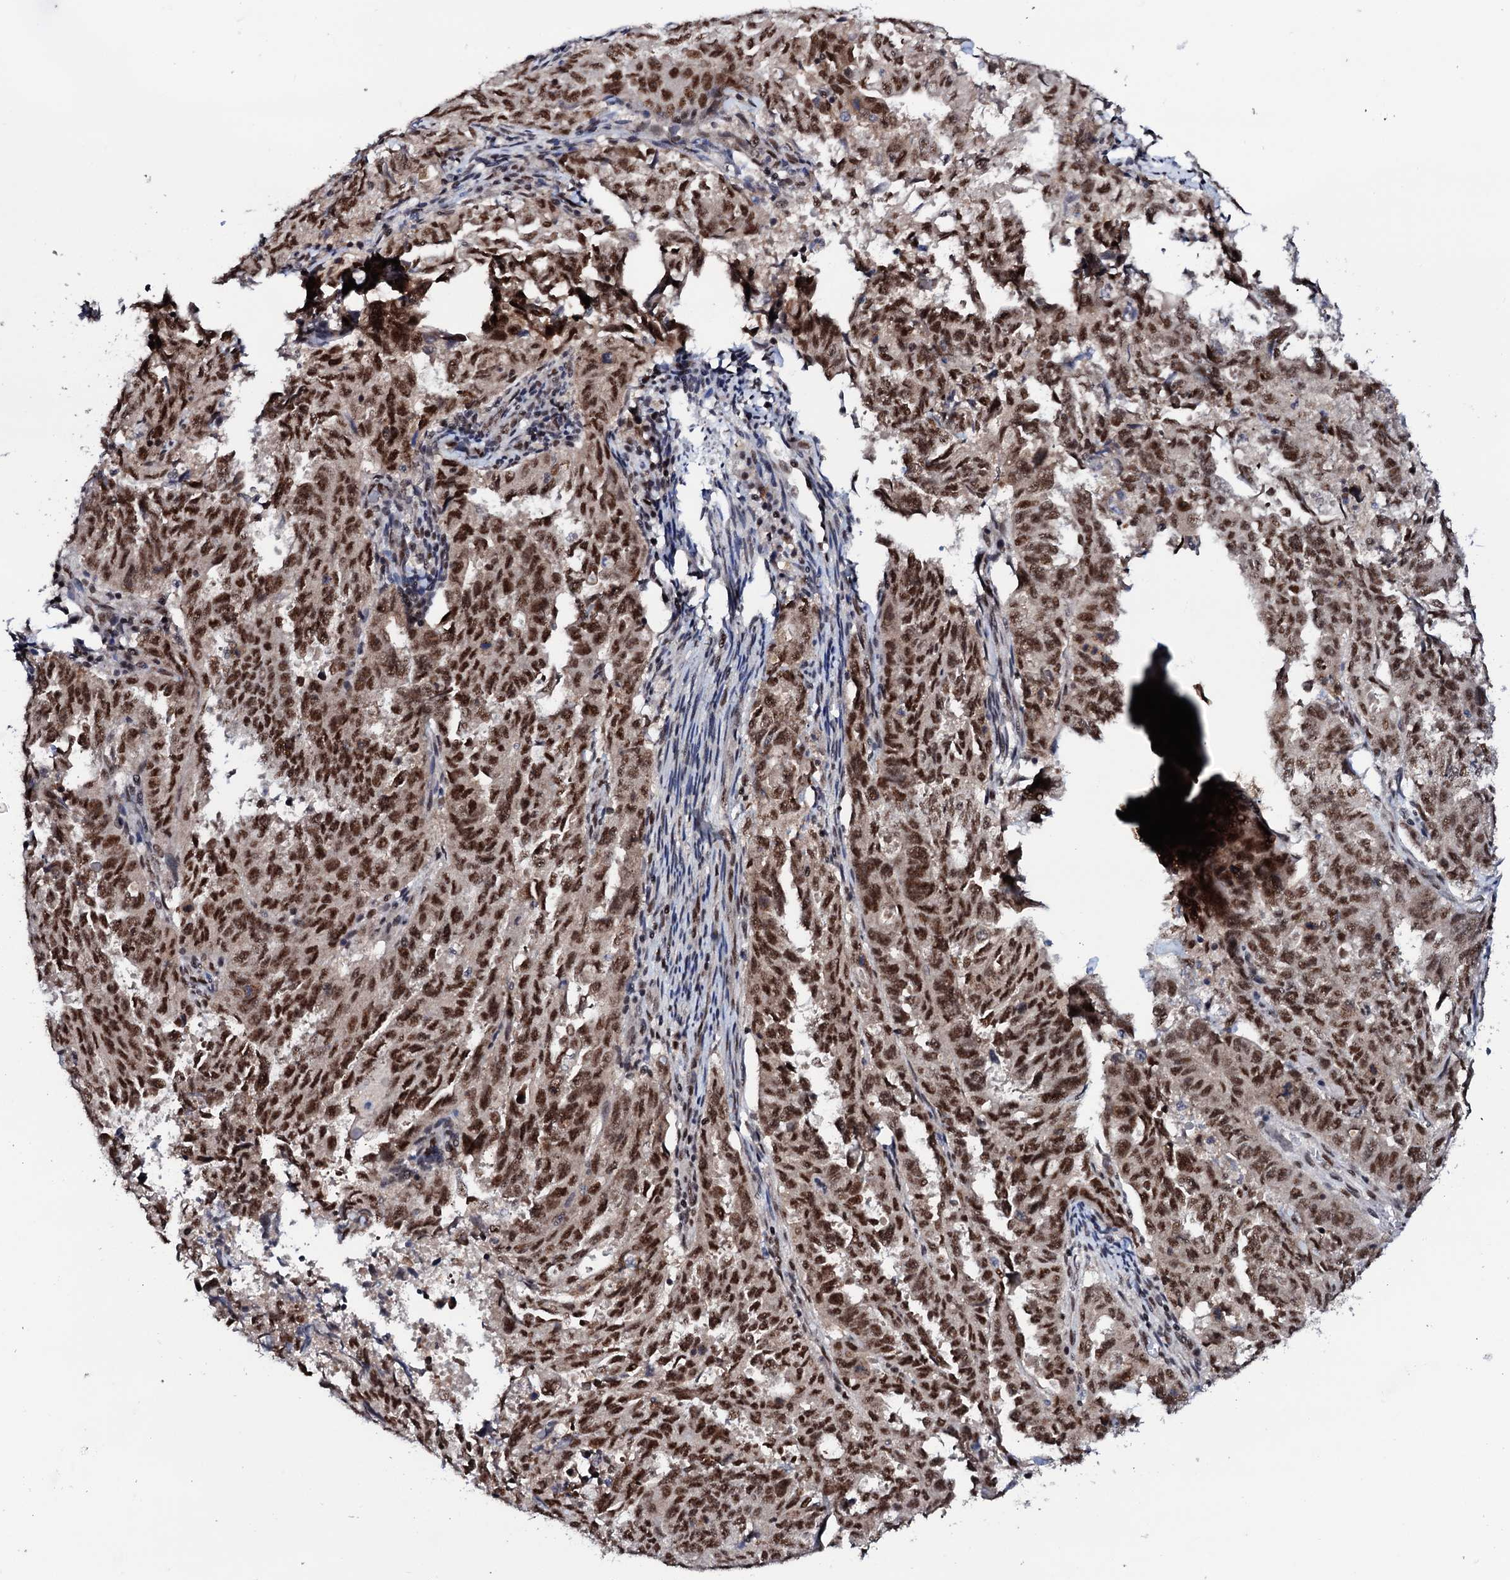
{"staining": {"intensity": "strong", "quantity": ">75%", "location": "nuclear"}, "tissue": "endometrial cancer", "cell_type": "Tumor cells", "image_type": "cancer", "snomed": [{"axis": "morphology", "description": "Adenocarcinoma, NOS"}, {"axis": "topography", "description": "Endometrium"}], "caption": "Immunohistochemical staining of human endometrial adenocarcinoma exhibits high levels of strong nuclear expression in approximately >75% of tumor cells. The protein of interest is stained brown, and the nuclei are stained in blue (DAB (3,3'-diaminobenzidine) IHC with brightfield microscopy, high magnification).", "gene": "PRPF18", "patient": {"sex": "female", "age": 65}}